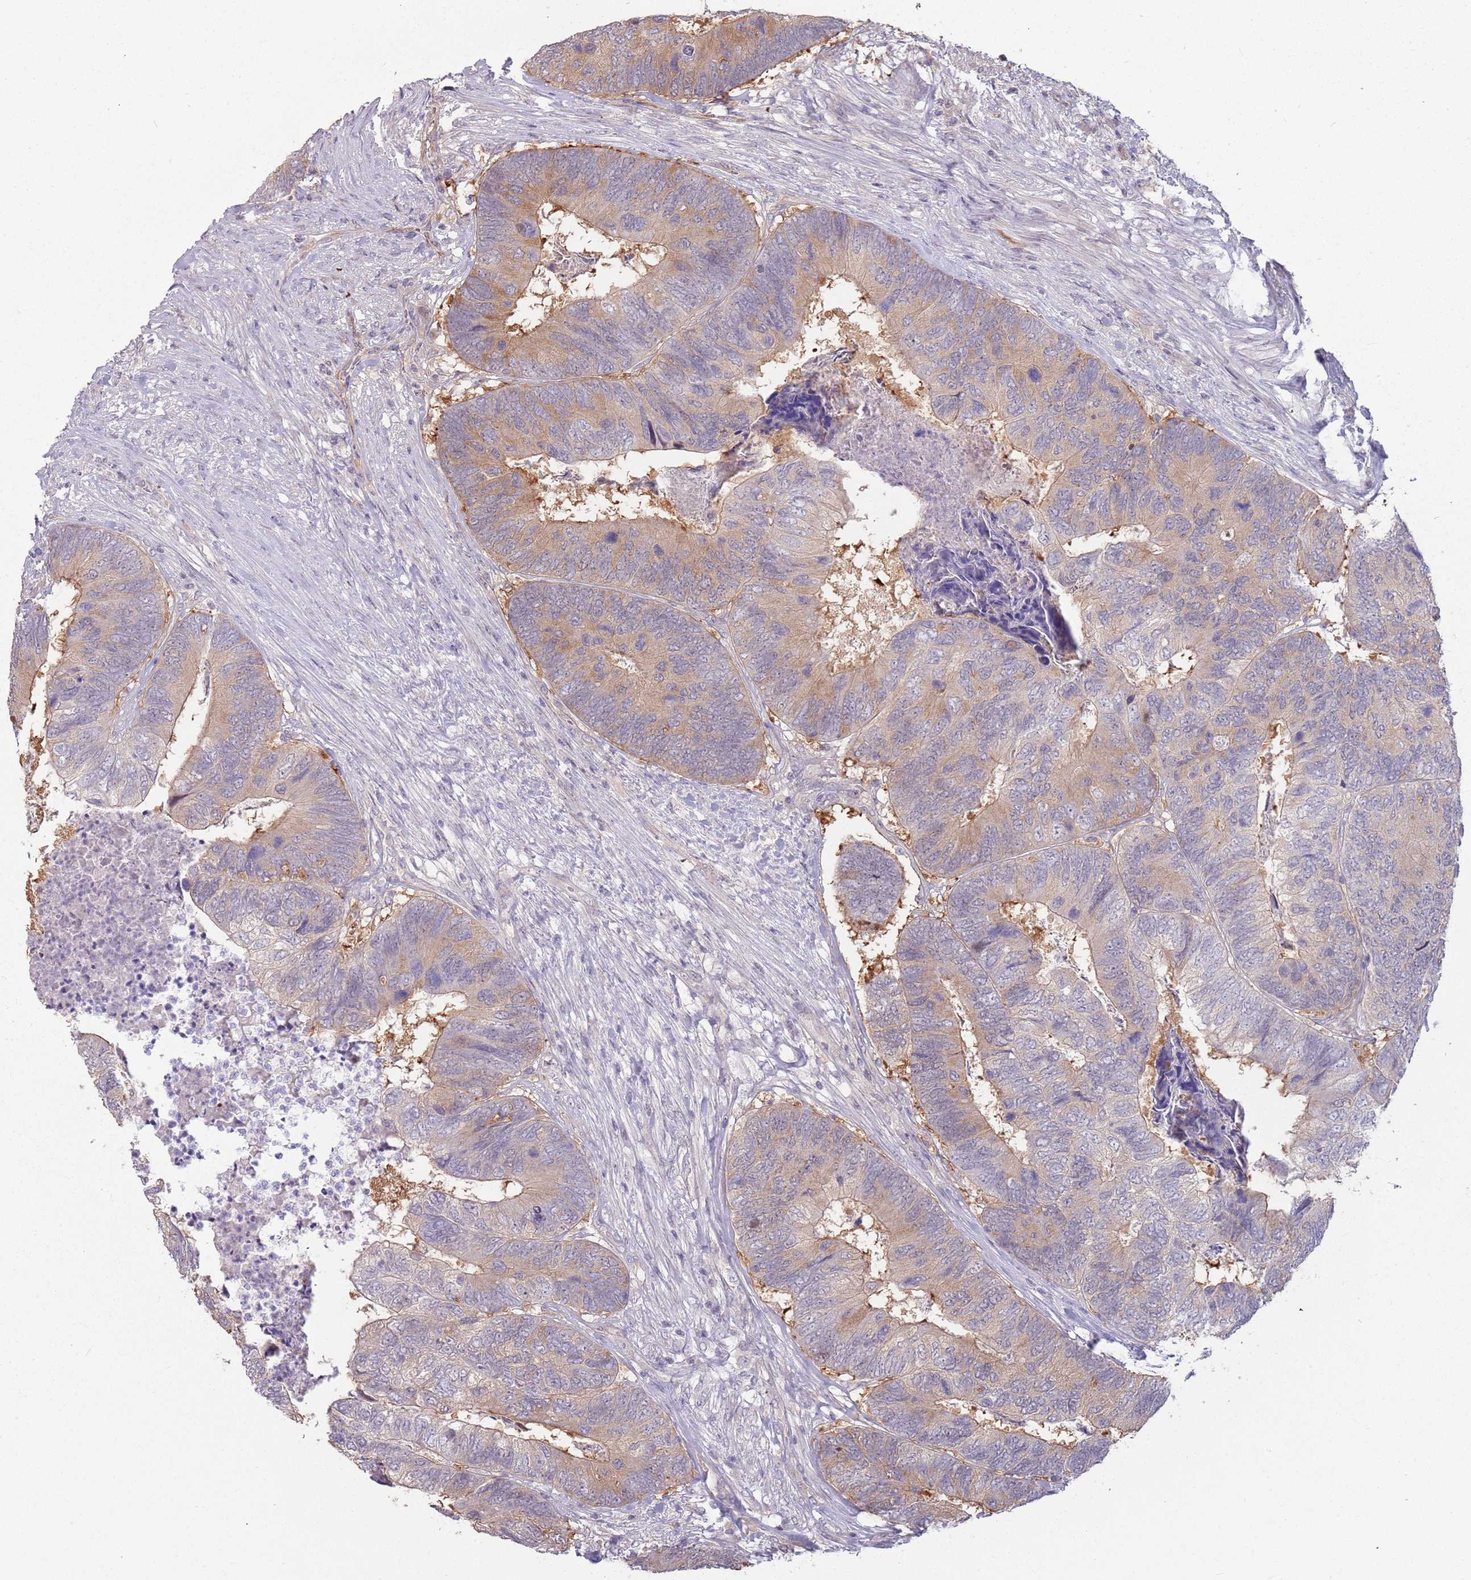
{"staining": {"intensity": "weak", "quantity": "25%-75%", "location": "cytoplasmic/membranous"}, "tissue": "colorectal cancer", "cell_type": "Tumor cells", "image_type": "cancer", "snomed": [{"axis": "morphology", "description": "Adenocarcinoma, NOS"}, {"axis": "topography", "description": "Colon"}], "caption": "High-magnification brightfield microscopy of colorectal adenocarcinoma stained with DAB (brown) and counterstained with hematoxylin (blue). tumor cells exhibit weak cytoplasmic/membranous positivity is identified in about25%-75% of cells.", "gene": "LDHD", "patient": {"sex": "female", "age": 67}}